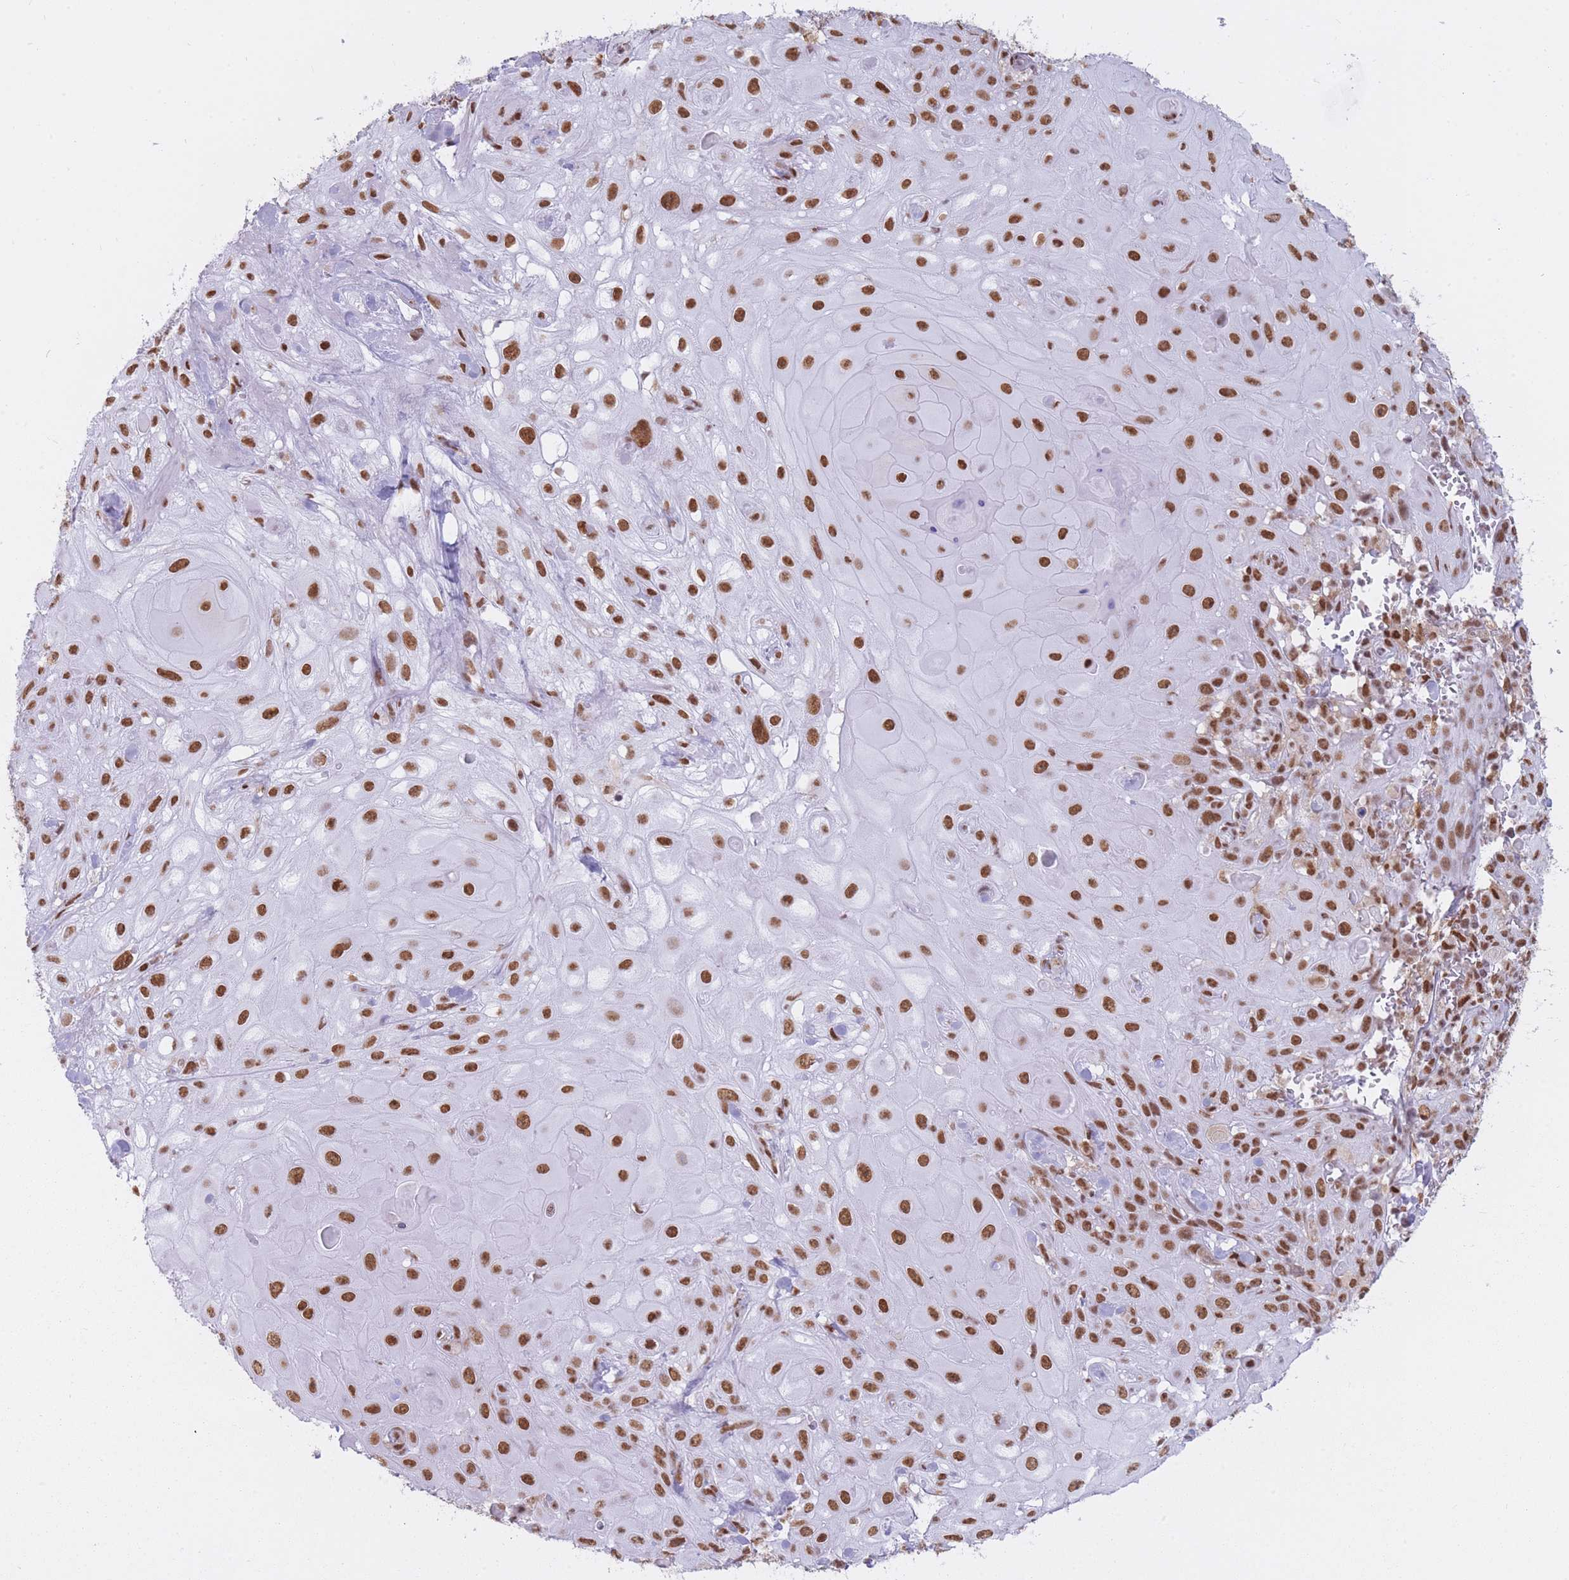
{"staining": {"intensity": "strong", "quantity": ">75%", "location": "nuclear"}, "tissue": "skin cancer", "cell_type": "Tumor cells", "image_type": "cancer", "snomed": [{"axis": "morphology", "description": "Normal tissue, NOS"}, {"axis": "morphology", "description": "Squamous cell carcinoma, NOS"}, {"axis": "topography", "description": "Skin"}, {"axis": "topography", "description": "Cartilage tissue"}], "caption": "A high-resolution photomicrograph shows immunohistochemistry (IHC) staining of skin cancer (squamous cell carcinoma), which shows strong nuclear expression in about >75% of tumor cells.", "gene": "HNRNPUL1", "patient": {"sex": "female", "age": 79}}